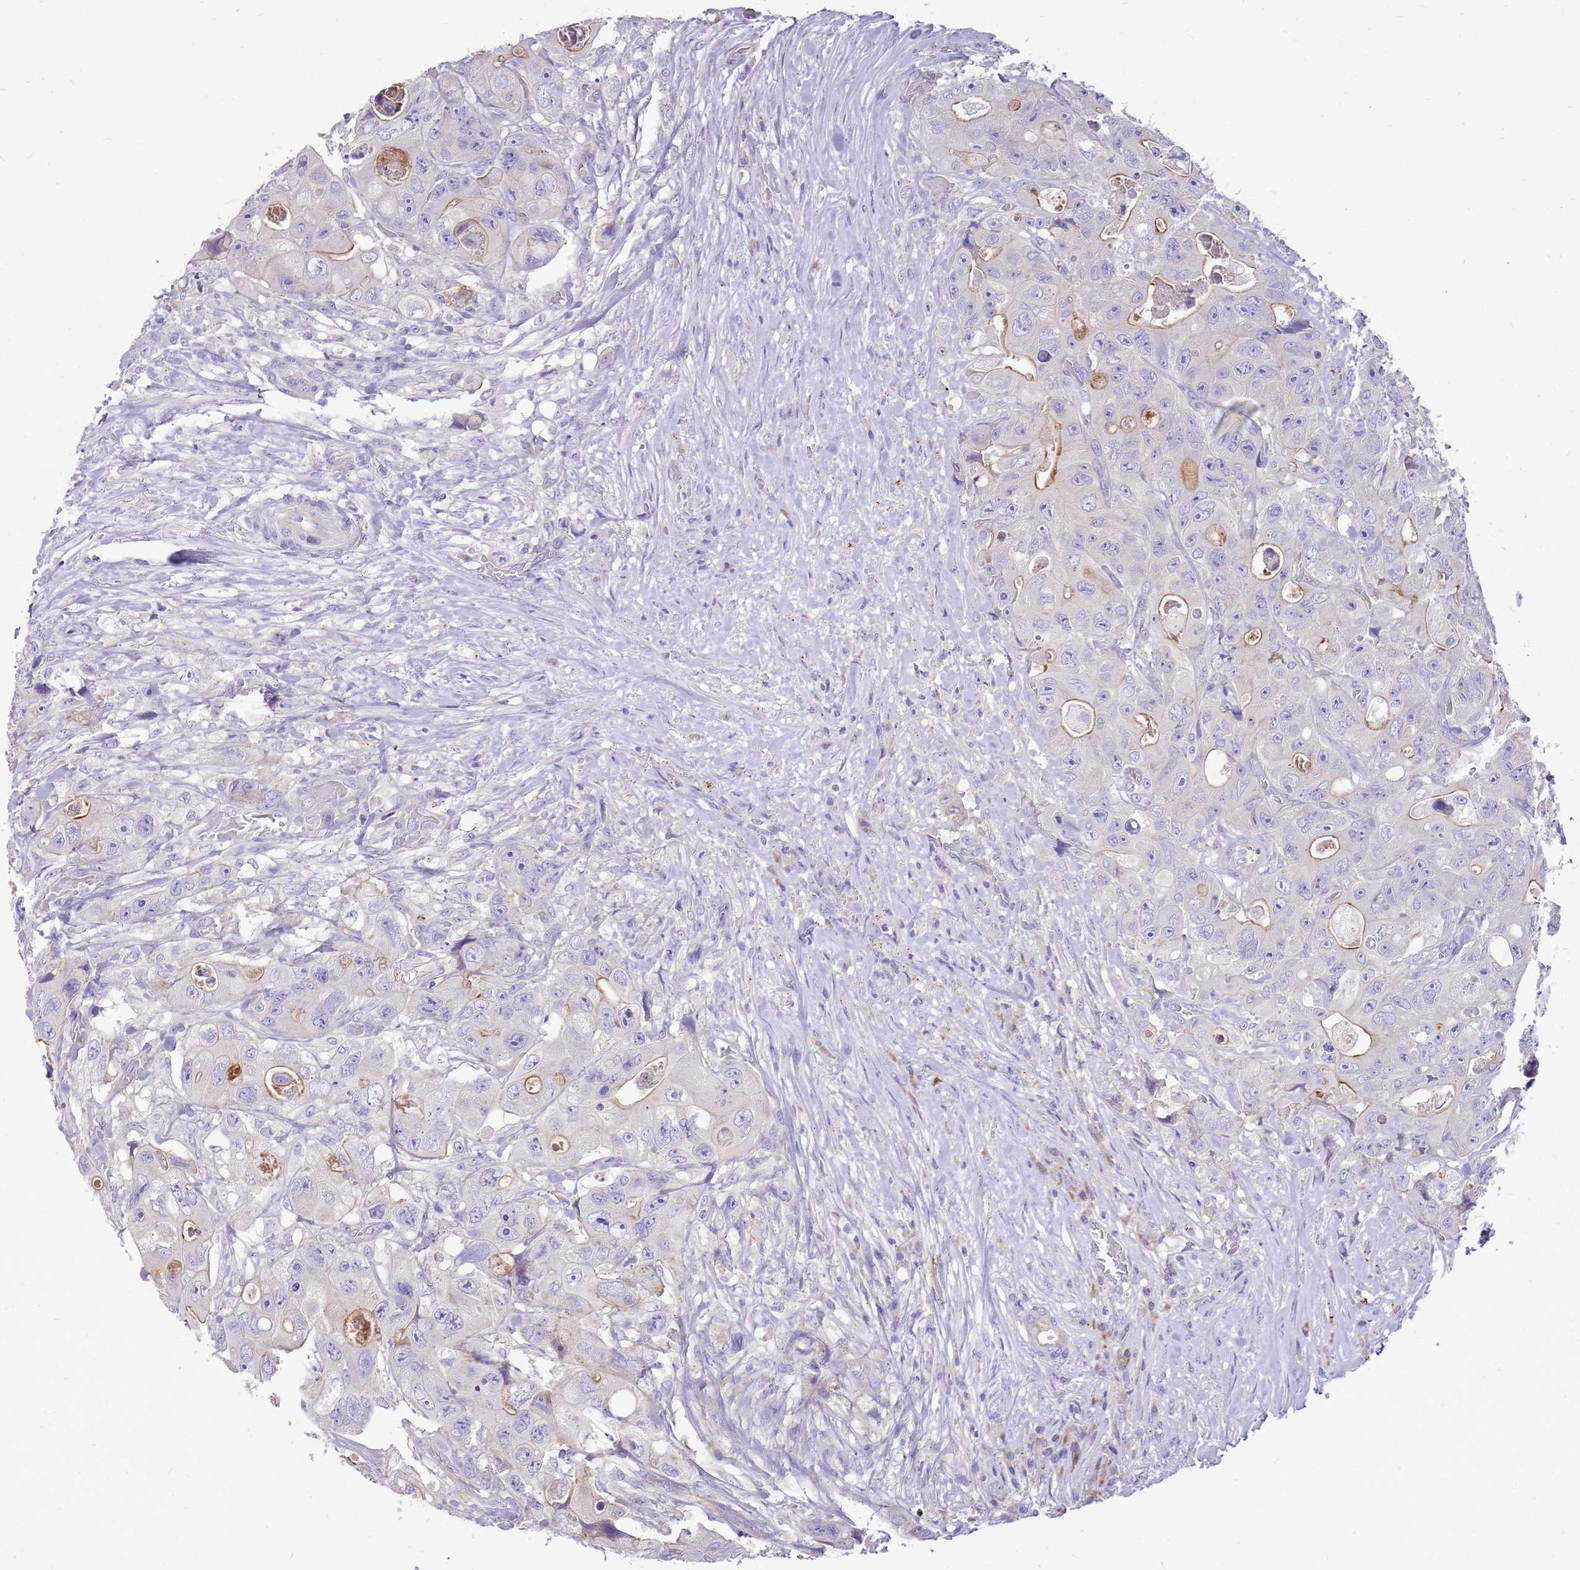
{"staining": {"intensity": "moderate", "quantity": "25%-75%", "location": "cytoplasmic/membranous"}, "tissue": "colorectal cancer", "cell_type": "Tumor cells", "image_type": "cancer", "snomed": [{"axis": "morphology", "description": "Adenocarcinoma, NOS"}, {"axis": "topography", "description": "Colon"}], "caption": "A high-resolution photomicrograph shows immunohistochemistry staining of adenocarcinoma (colorectal), which reveals moderate cytoplasmic/membranous expression in about 25%-75% of tumor cells.", "gene": "NTN4", "patient": {"sex": "female", "age": 46}}